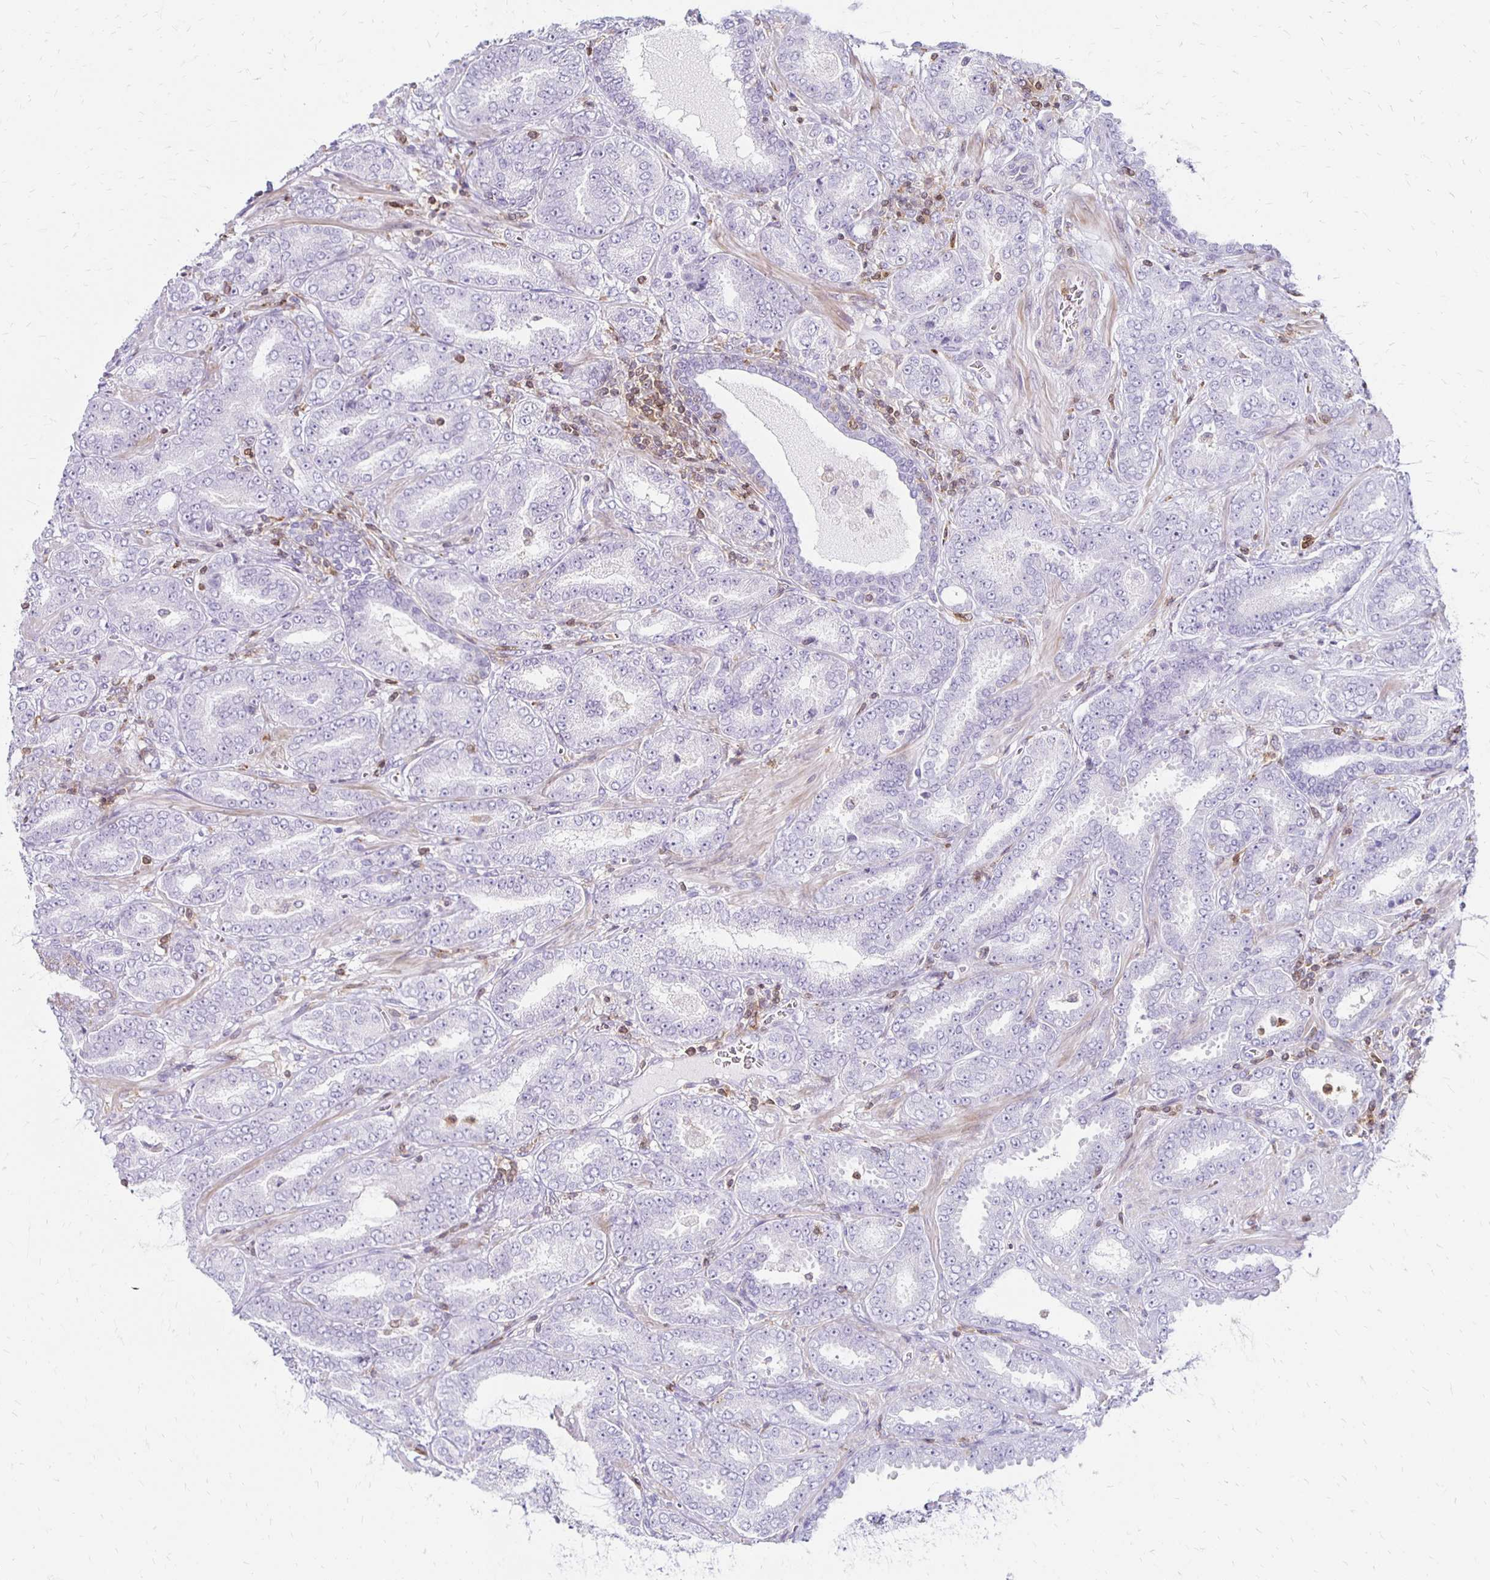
{"staining": {"intensity": "negative", "quantity": "none", "location": "none"}, "tissue": "prostate cancer", "cell_type": "Tumor cells", "image_type": "cancer", "snomed": [{"axis": "morphology", "description": "Adenocarcinoma, High grade"}, {"axis": "topography", "description": "Prostate"}], "caption": "High power microscopy micrograph of an IHC image of high-grade adenocarcinoma (prostate), revealing no significant staining in tumor cells. (Brightfield microscopy of DAB immunohistochemistry at high magnification).", "gene": "CCL21", "patient": {"sex": "male", "age": 72}}